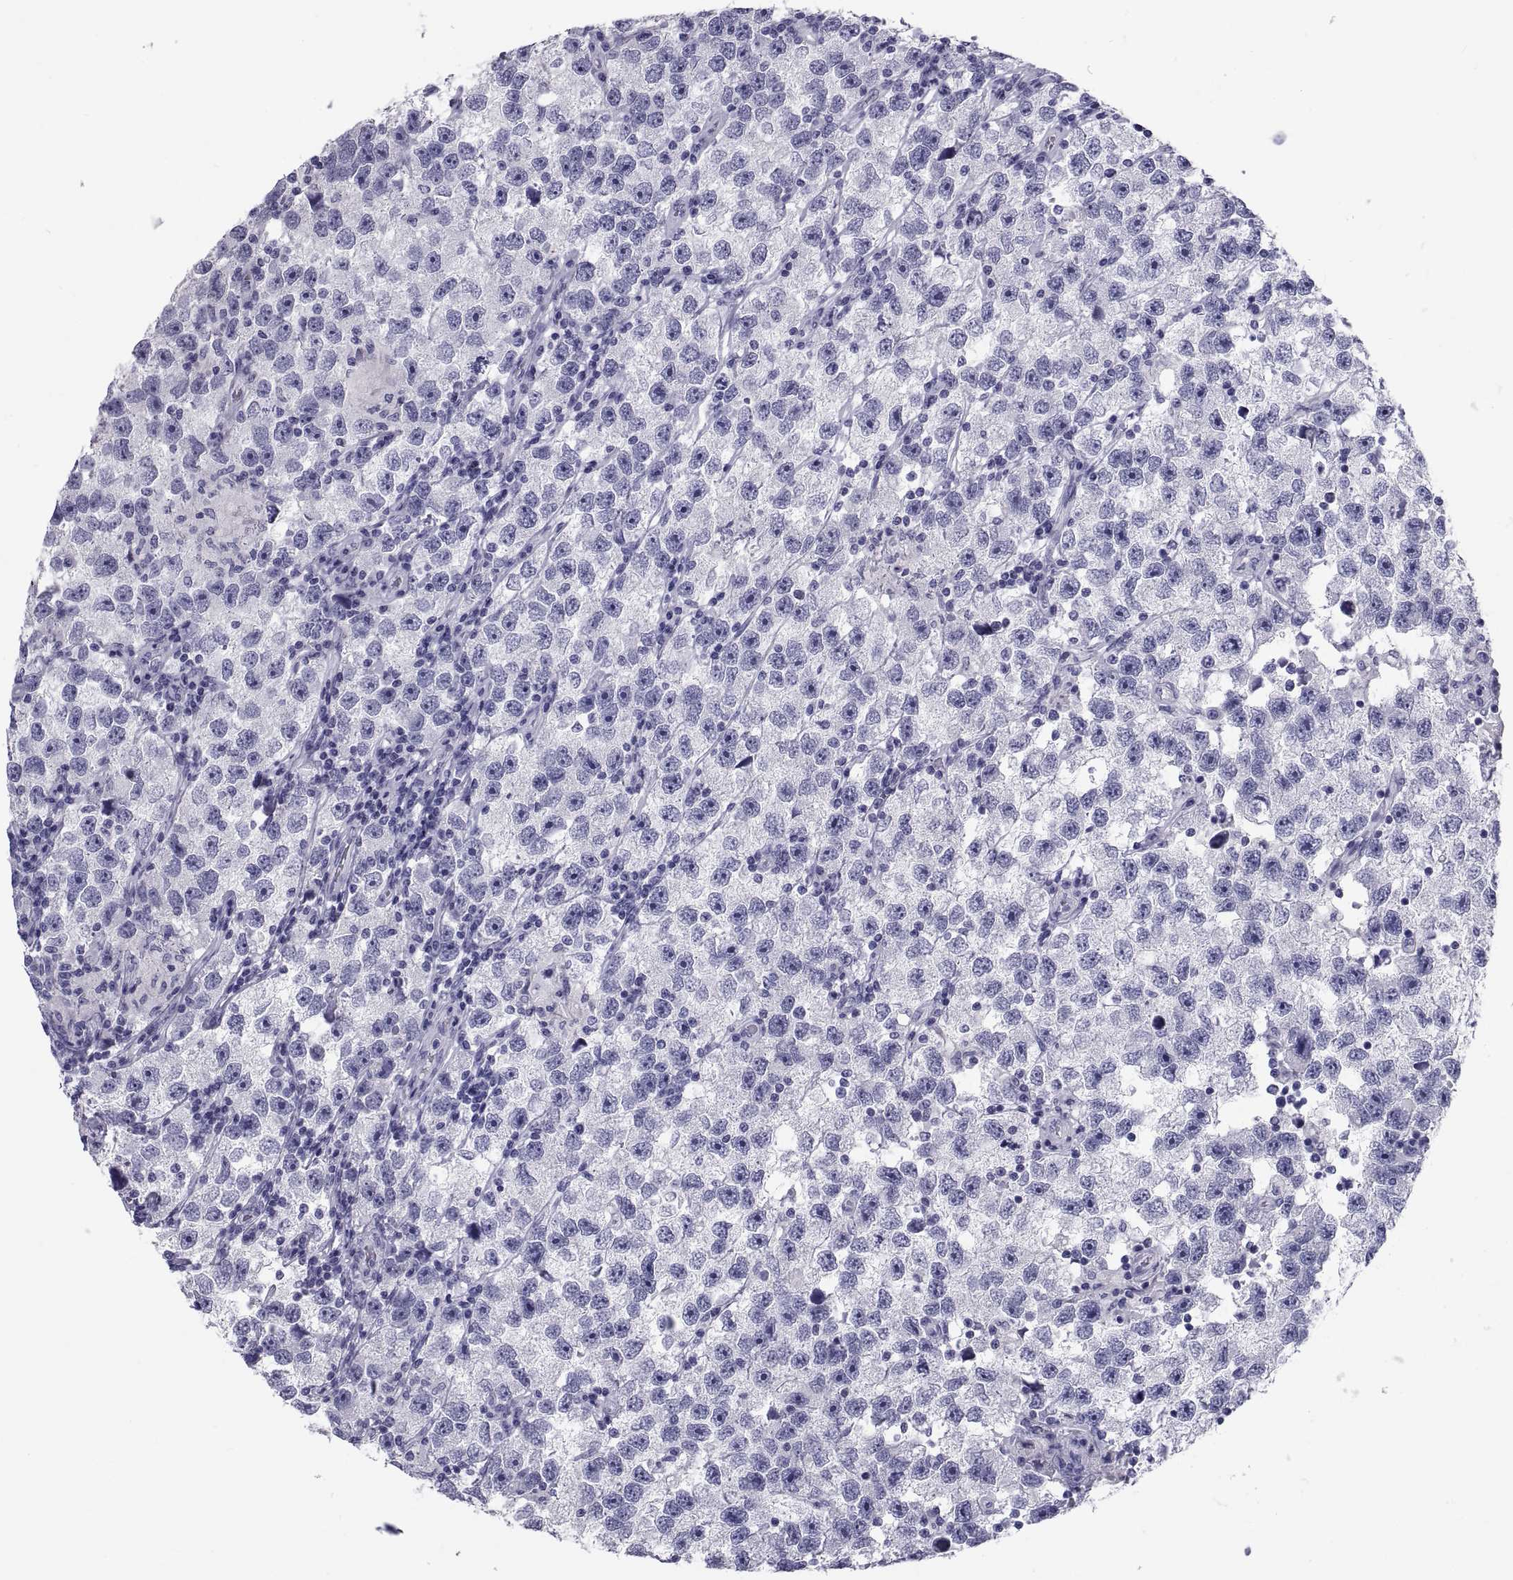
{"staining": {"intensity": "negative", "quantity": "none", "location": "none"}, "tissue": "testis cancer", "cell_type": "Tumor cells", "image_type": "cancer", "snomed": [{"axis": "morphology", "description": "Seminoma, NOS"}, {"axis": "topography", "description": "Testis"}], "caption": "Tumor cells show no significant positivity in testis seminoma. Brightfield microscopy of IHC stained with DAB (brown) and hematoxylin (blue), captured at high magnification.", "gene": "DEFB129", "patient": {"sex": "male", "age": 26}}